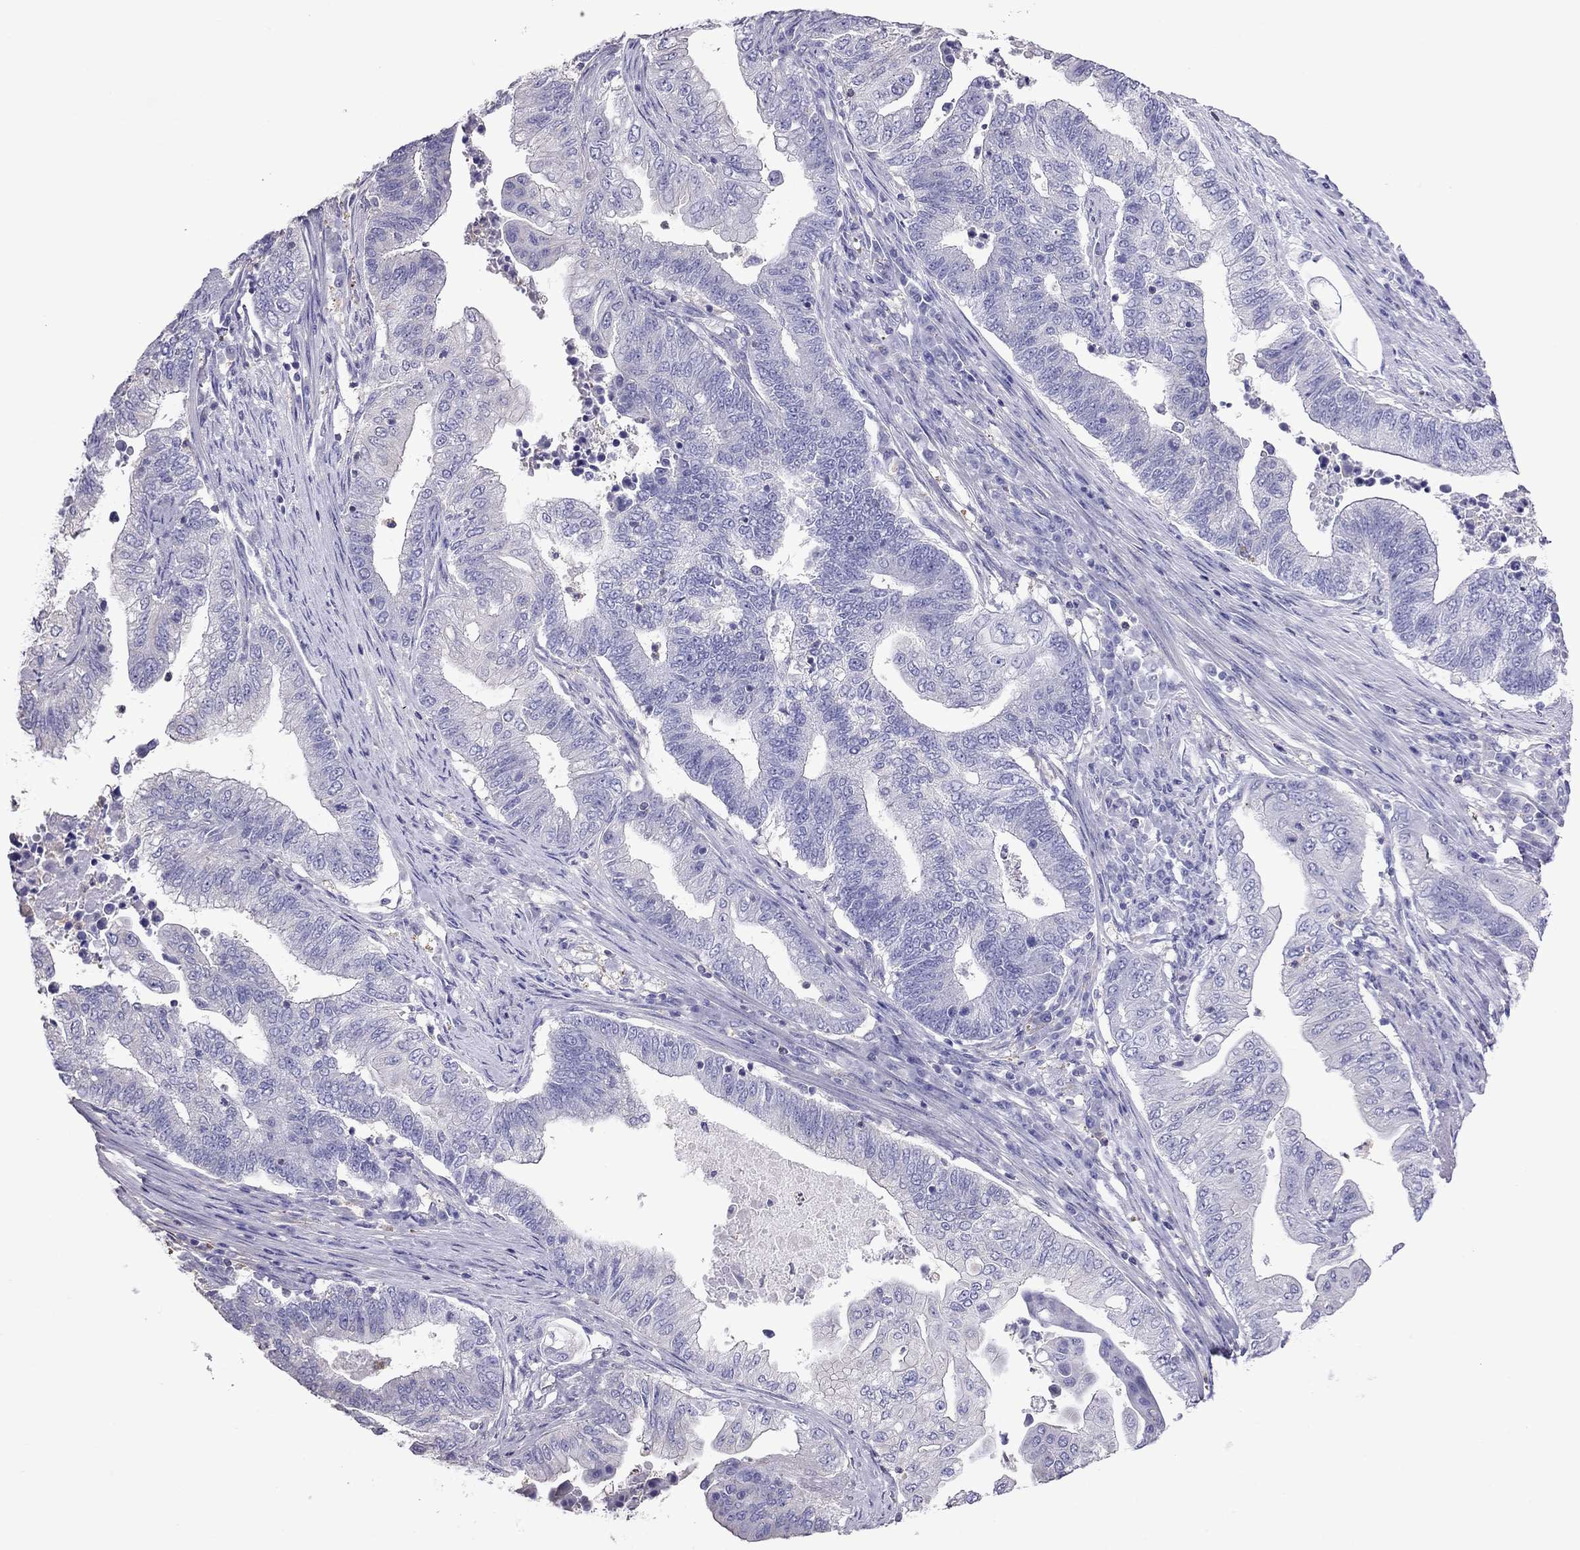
{"staining": {"intensity": "negative", "quantity": "none", "location": "none"}, "tissue": "endometrial cancer", "cell_type": "Tumor cells", "image_type": "cancer", "snomed": [{"axis": "morphology", "description": "Adenocarcinoma, NOS"}, {"axis": "topography", "description": "Uterus"}, {"axis": "topography", "description": "Endometrium"}], "caption": "The micrograph shows no significant positivity in tumor cells of endometrial cancer.", "gene": "TEX22", "patient": {"sex": "female", "age": 54}}